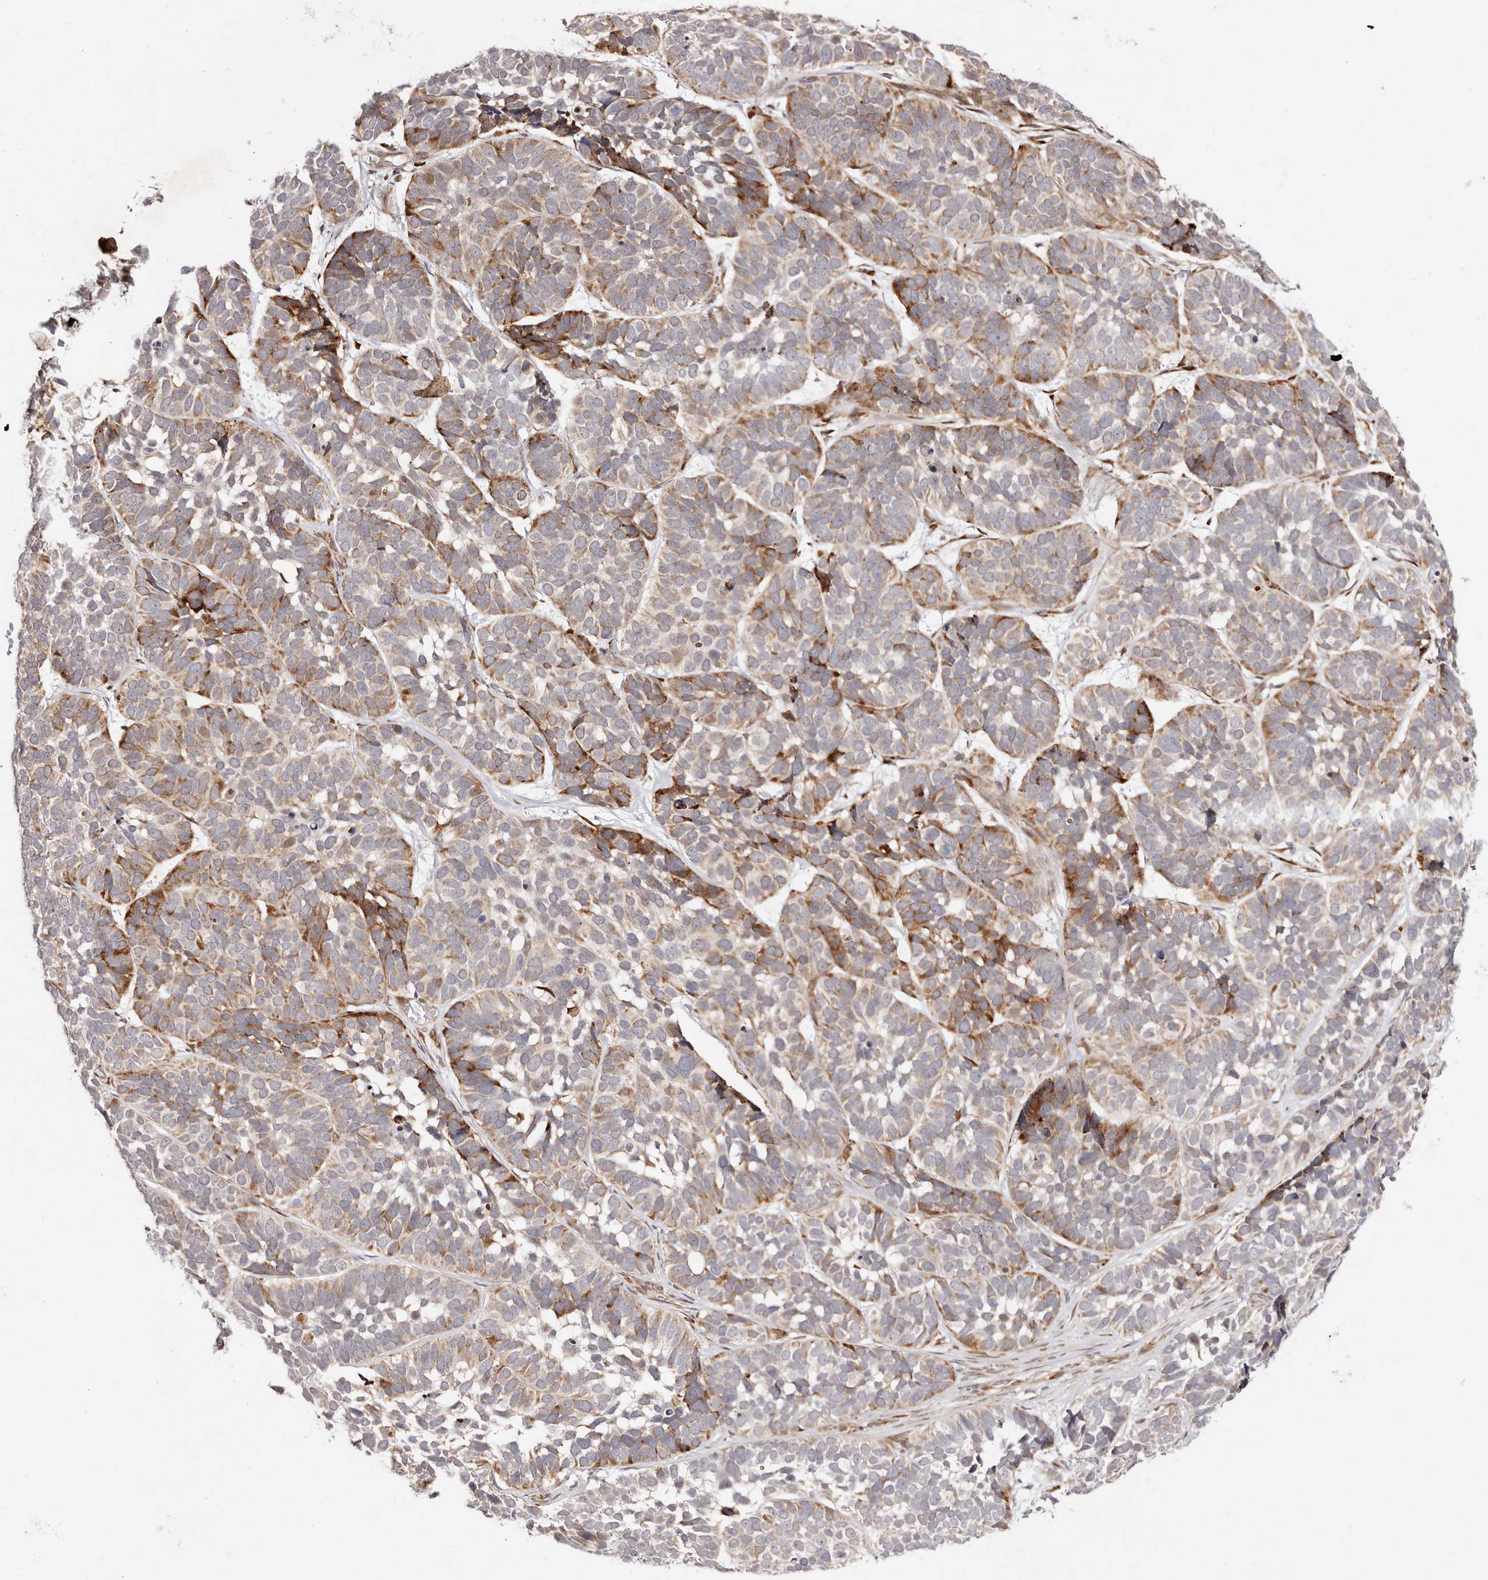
{"staining": {"intensity": "moderate", "quantity": ">75%", "location": "cytoplasmic/membranous"}, "tissue": "skin cancer", "cell_type": "Tumor cells", "image_type": "cancer", "snomed": [{"axis": "morphology", "description": "Basal cell carcinoma"}, {"axis": "topography", "description": "Skin"}], "caption": "There is medium levels of moderate cytoplasmic/membranous positivity in tumor cells of skin basal cell carcinoma, as demonstrated by immunohistochemical staining (brown color).", "gene": "BCL2L15", "patient": {"sex": "male", "age": 62}}